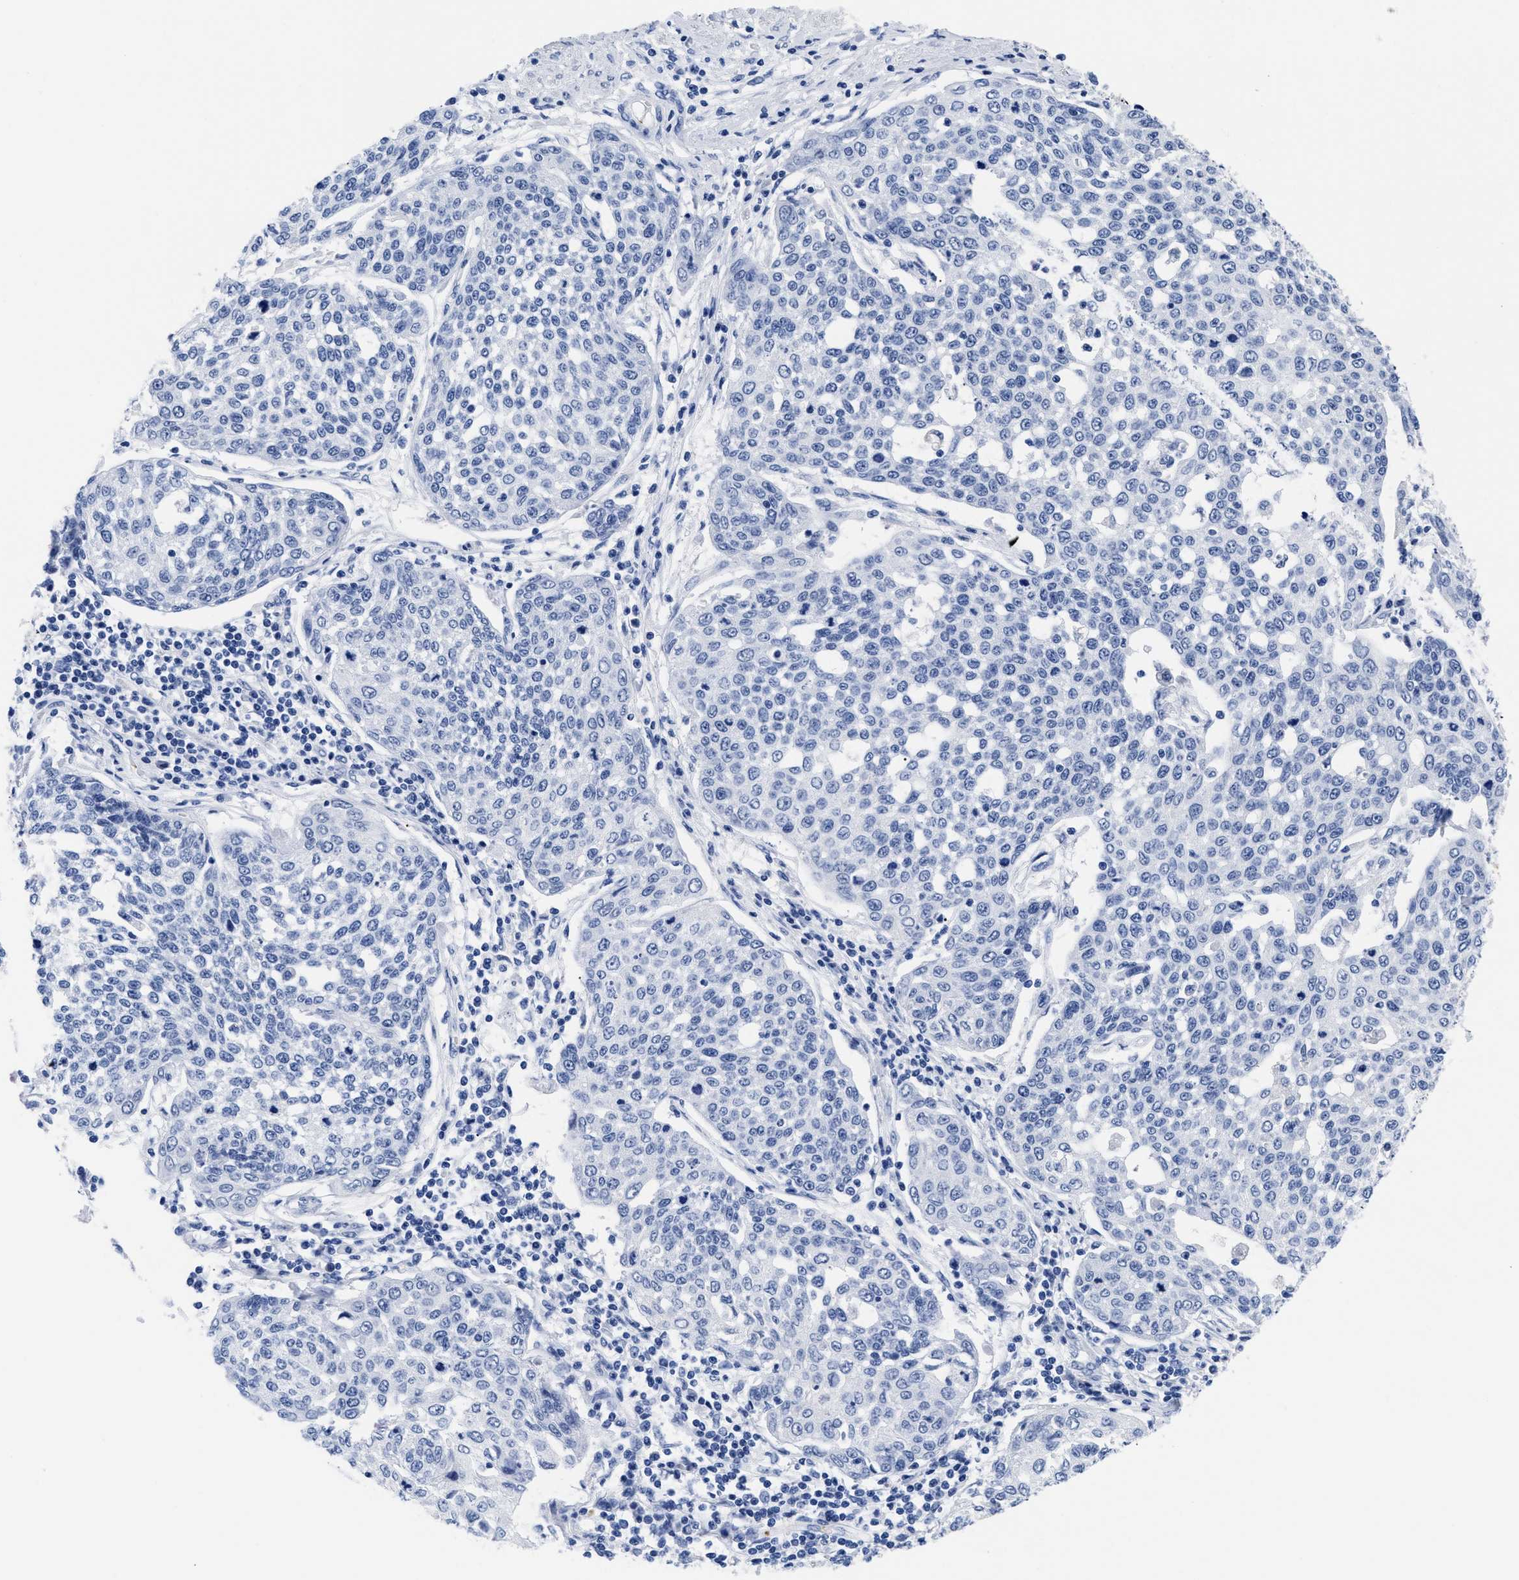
{"staining": {"intensity": "negative", "quantity": "none", "location": "none"}, "tissue": "cervical cancer", "cell_type": "Tumor cells", "image_type": "cancer", "snomed": [{"axis": "morphology", "description": "Squamous cell carcinoma, NOS"}, {"axis": "topography", "description": "Cervix"}], "caption": "Tumor cells show no significant positivity in cervical cancer (squamous cell carcinoma).", "gene": "TREML1", "patient": {"sex": "female", "age": 34}}